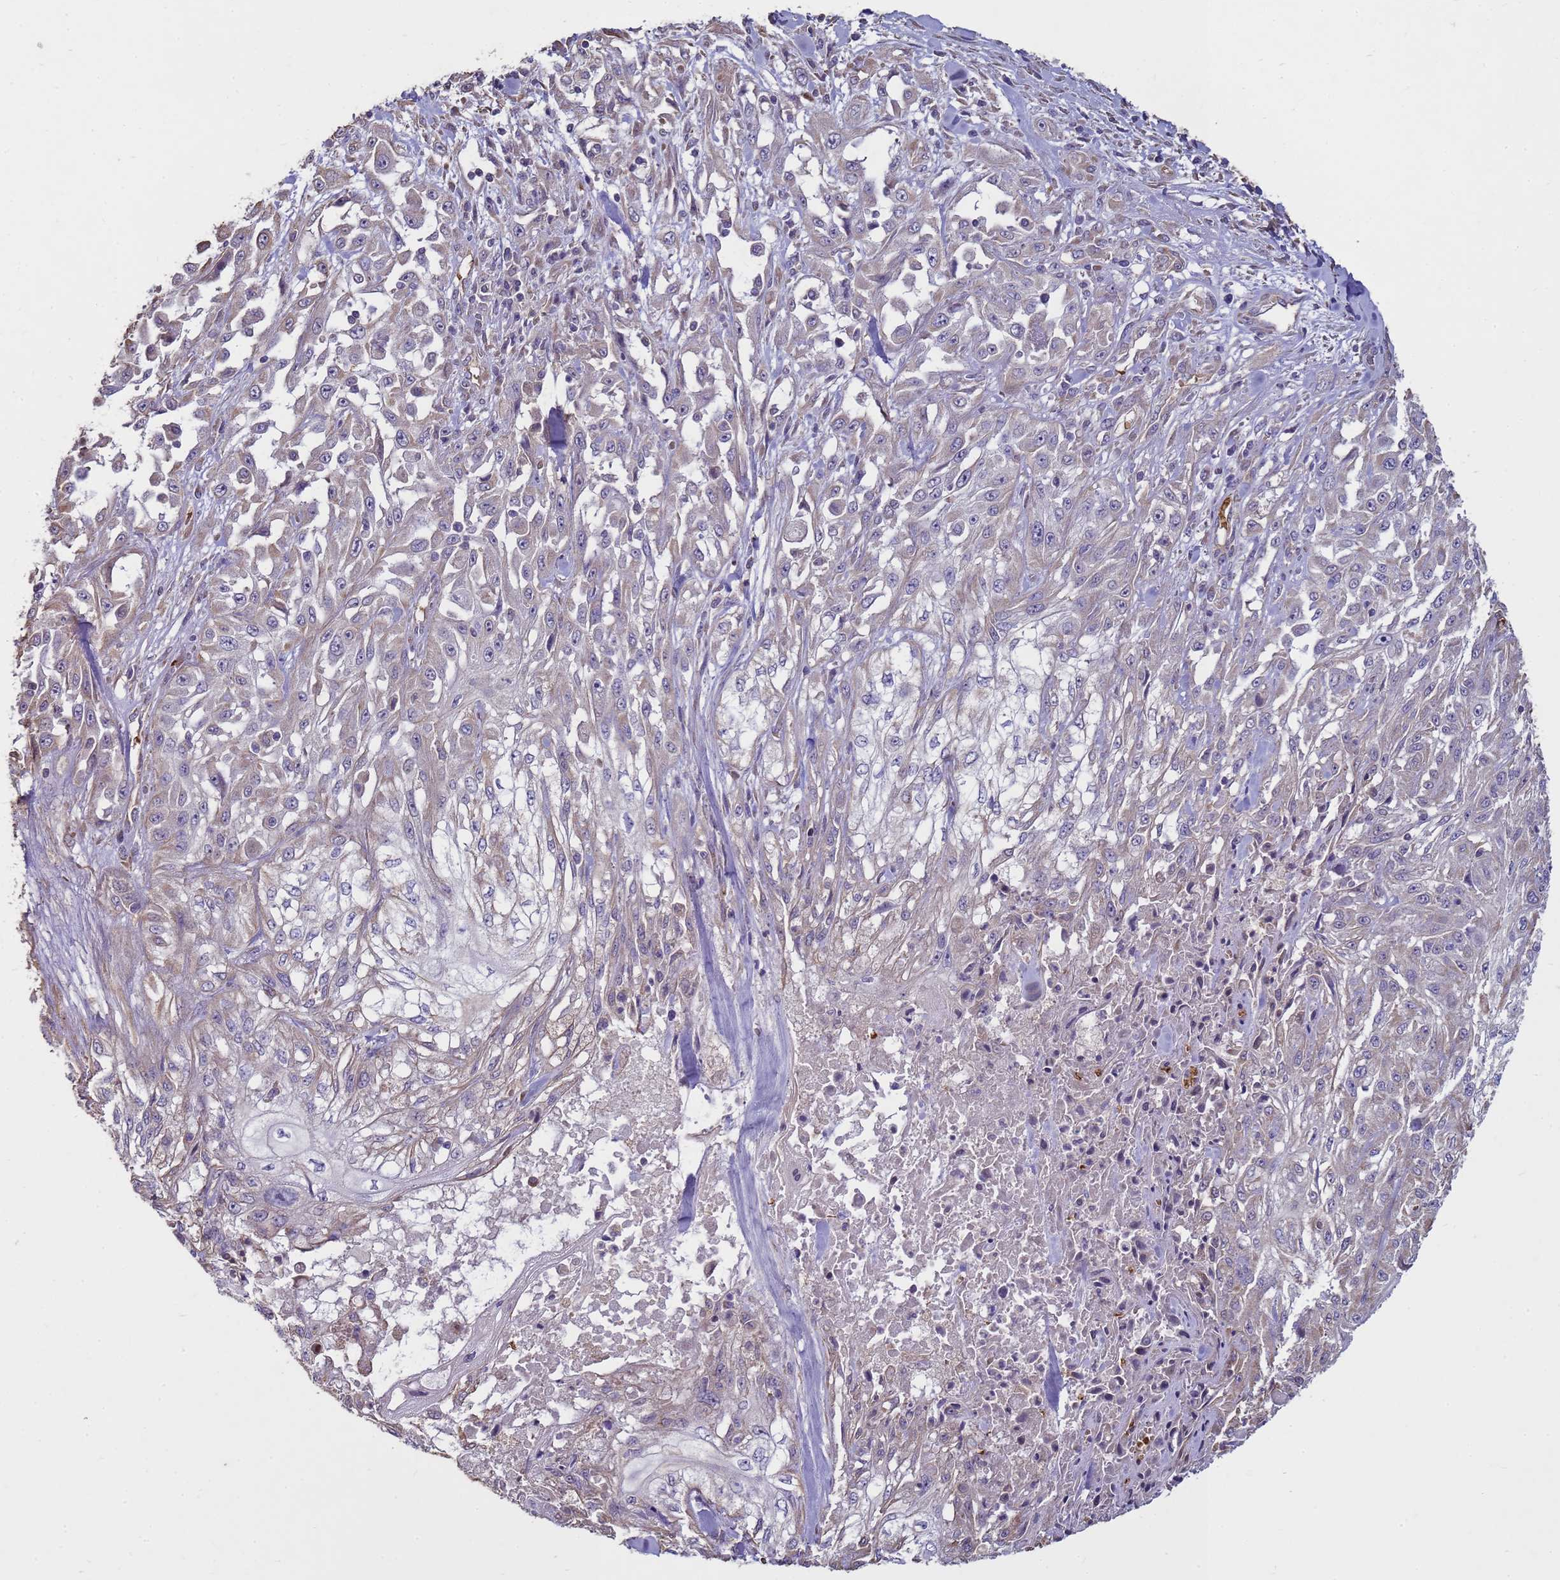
{"staining": {"intensity": "weak", "quantity": "<25%", "location": "cytoplasmic/membranous"}, "tissue": "skin cancer", "cell_type": "Tumor cells", "image_type": "cancer", "snomed": [{"axis": "morphology", "description": "Squamous cell carcinoma, NOS"}, {"axis": "morphology", "description": "Squamous cell carcinoma, metastatic, NOS"}, {"axis": "topography", "description": "Skin"}, {"axis": "topography", "description": "Lymph node"}], "caption": "Skin cancer (metastatic squamous cell carcinoma) stained for a protein using IHC exhibits no positivity tumor cells.", "gene": "SGIP1", "patient": {"sex": "male", "age": 75}}